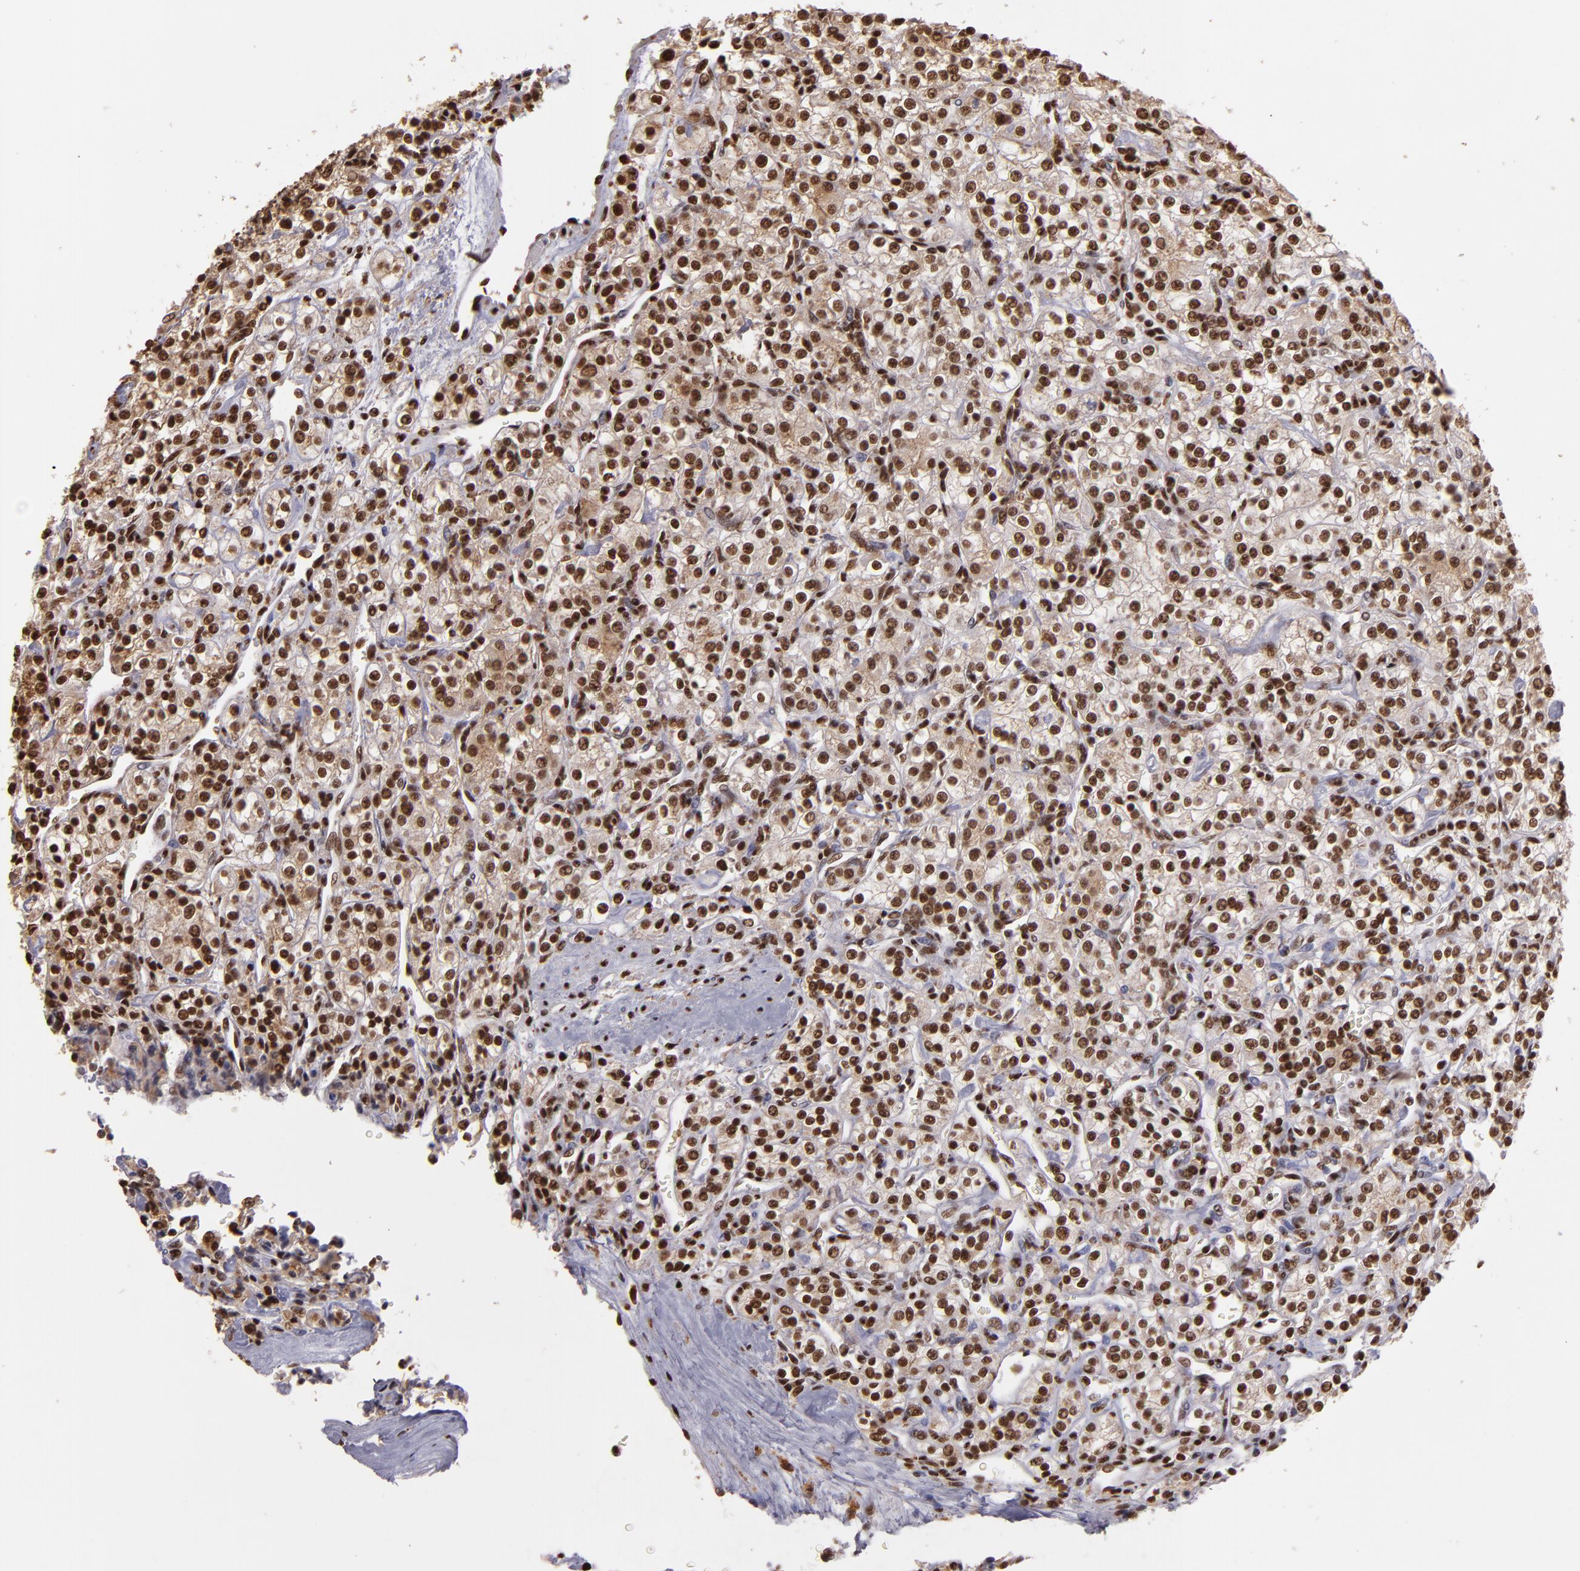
{"staining": {"intensity": "moderate", "quantity": ">75%", "location": "cytoplasmic/membranous,nuclear"}, "tissue": "renal cancer", "cell_type": "Tumor cells", "image_type": "cancer", "snomed": [{"axis": "morphology", "description": "Adenocarcinoma, NOS"}, {"axis": "topography", "description": "Kidney"}], "caption": "Renal cancer stained for a protein (brown) demonstrates moderate cytoplasmic/membranous and nuclear positive positivity in approximately >75% of tumor cells.", "gene": "SP1", "patient": {"sex": "male", "age": 77}}